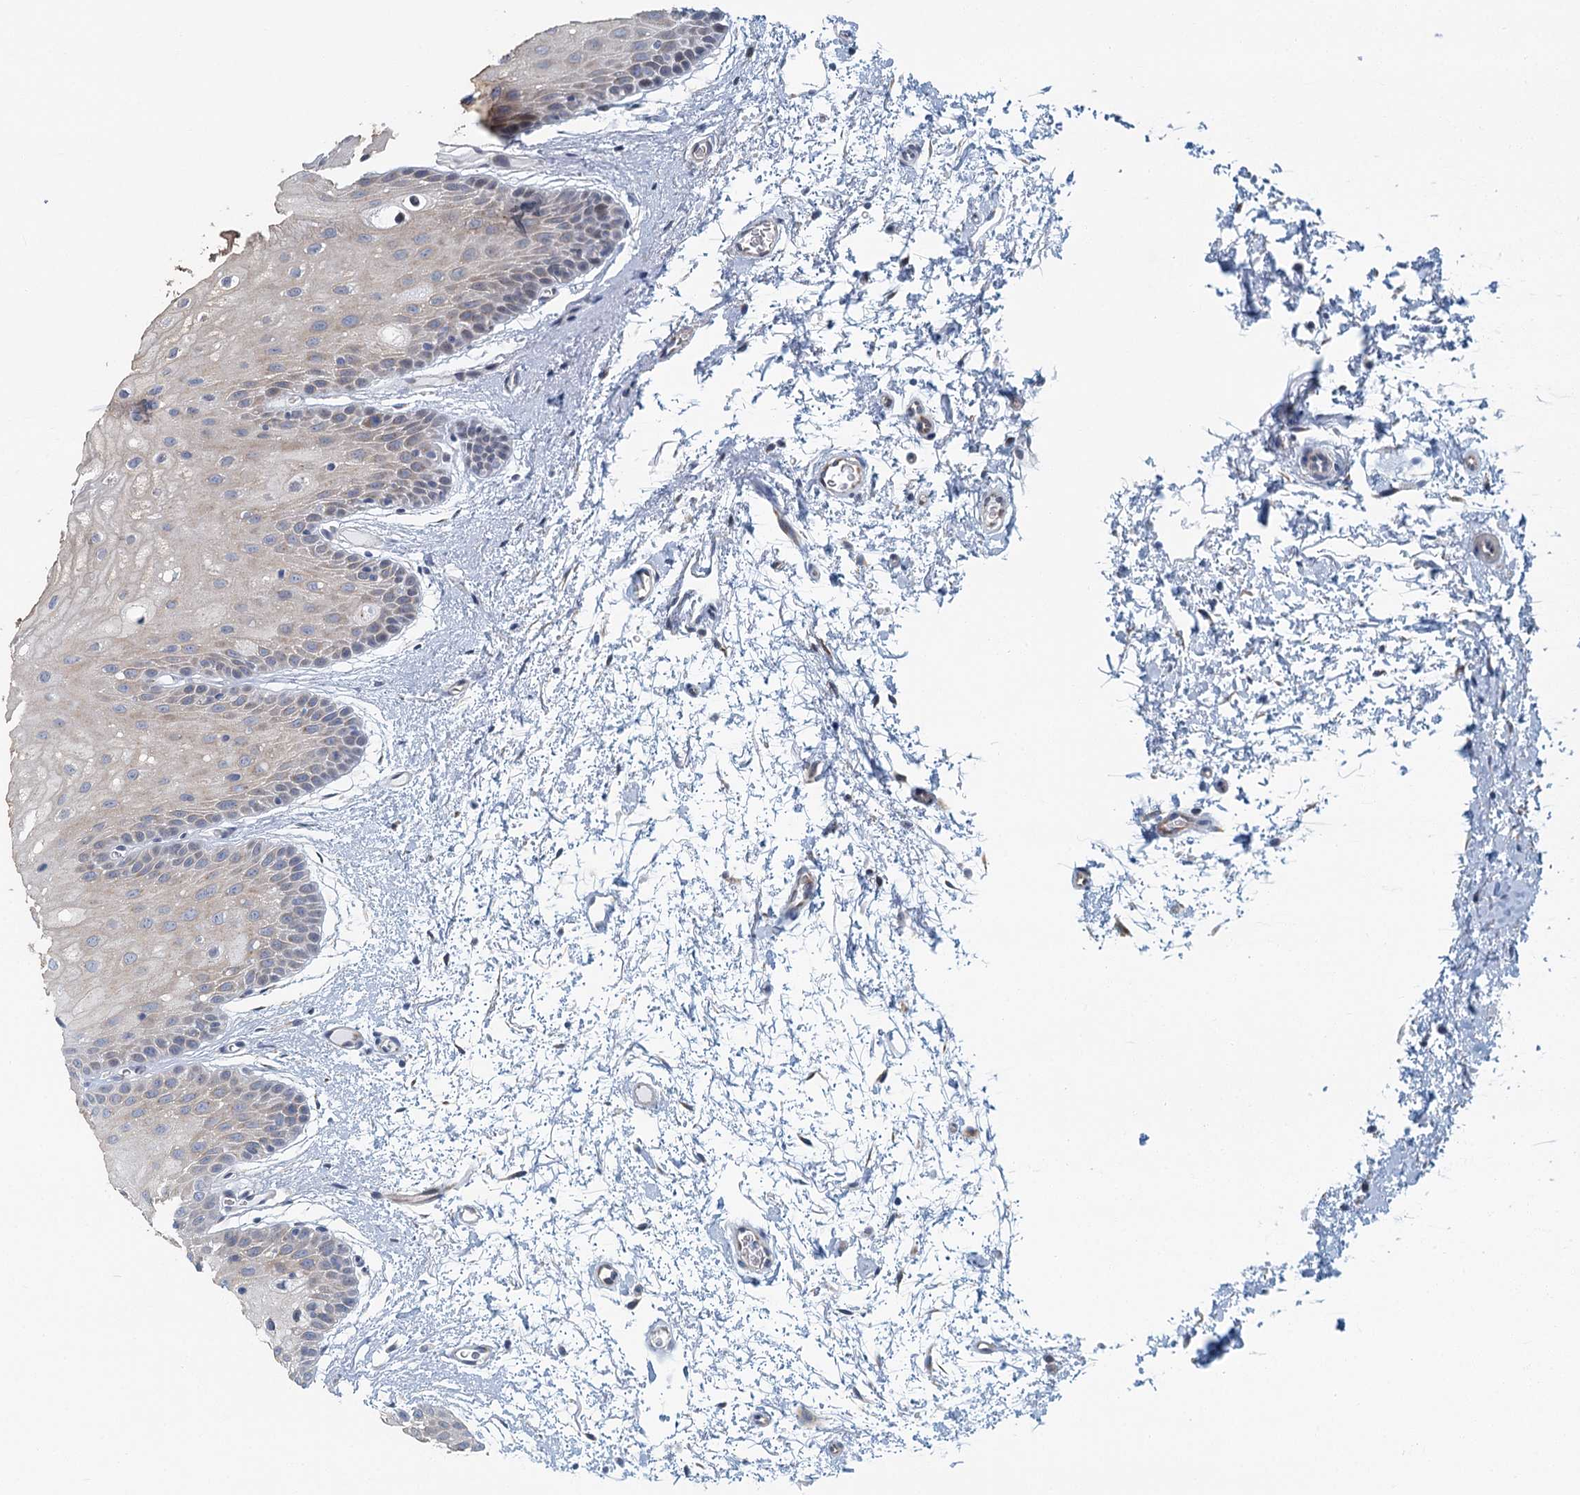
{"staining": {"intensity": "weak", "quantity": "<25%", "location": "cytoplasmic/membranous"}, "tissue": "oral mucosa", "cell_type": "Squamous epithelial cells", "image_type": "normal", "snomed": [{"axis": "morphology", "description": "Normal tissue, NOS"}, {"axis": "topography", "description": "Oral tissue"}, {"axis": "topography", "description": "Tounge, NOS"}], "caption": "DAB immunohistochemical staining of normal oral mucosa exhibits no significant staining in squamous epithelial cells.", "gene": "ZNF527", "patient": {"sex": "female", "age": 73}}